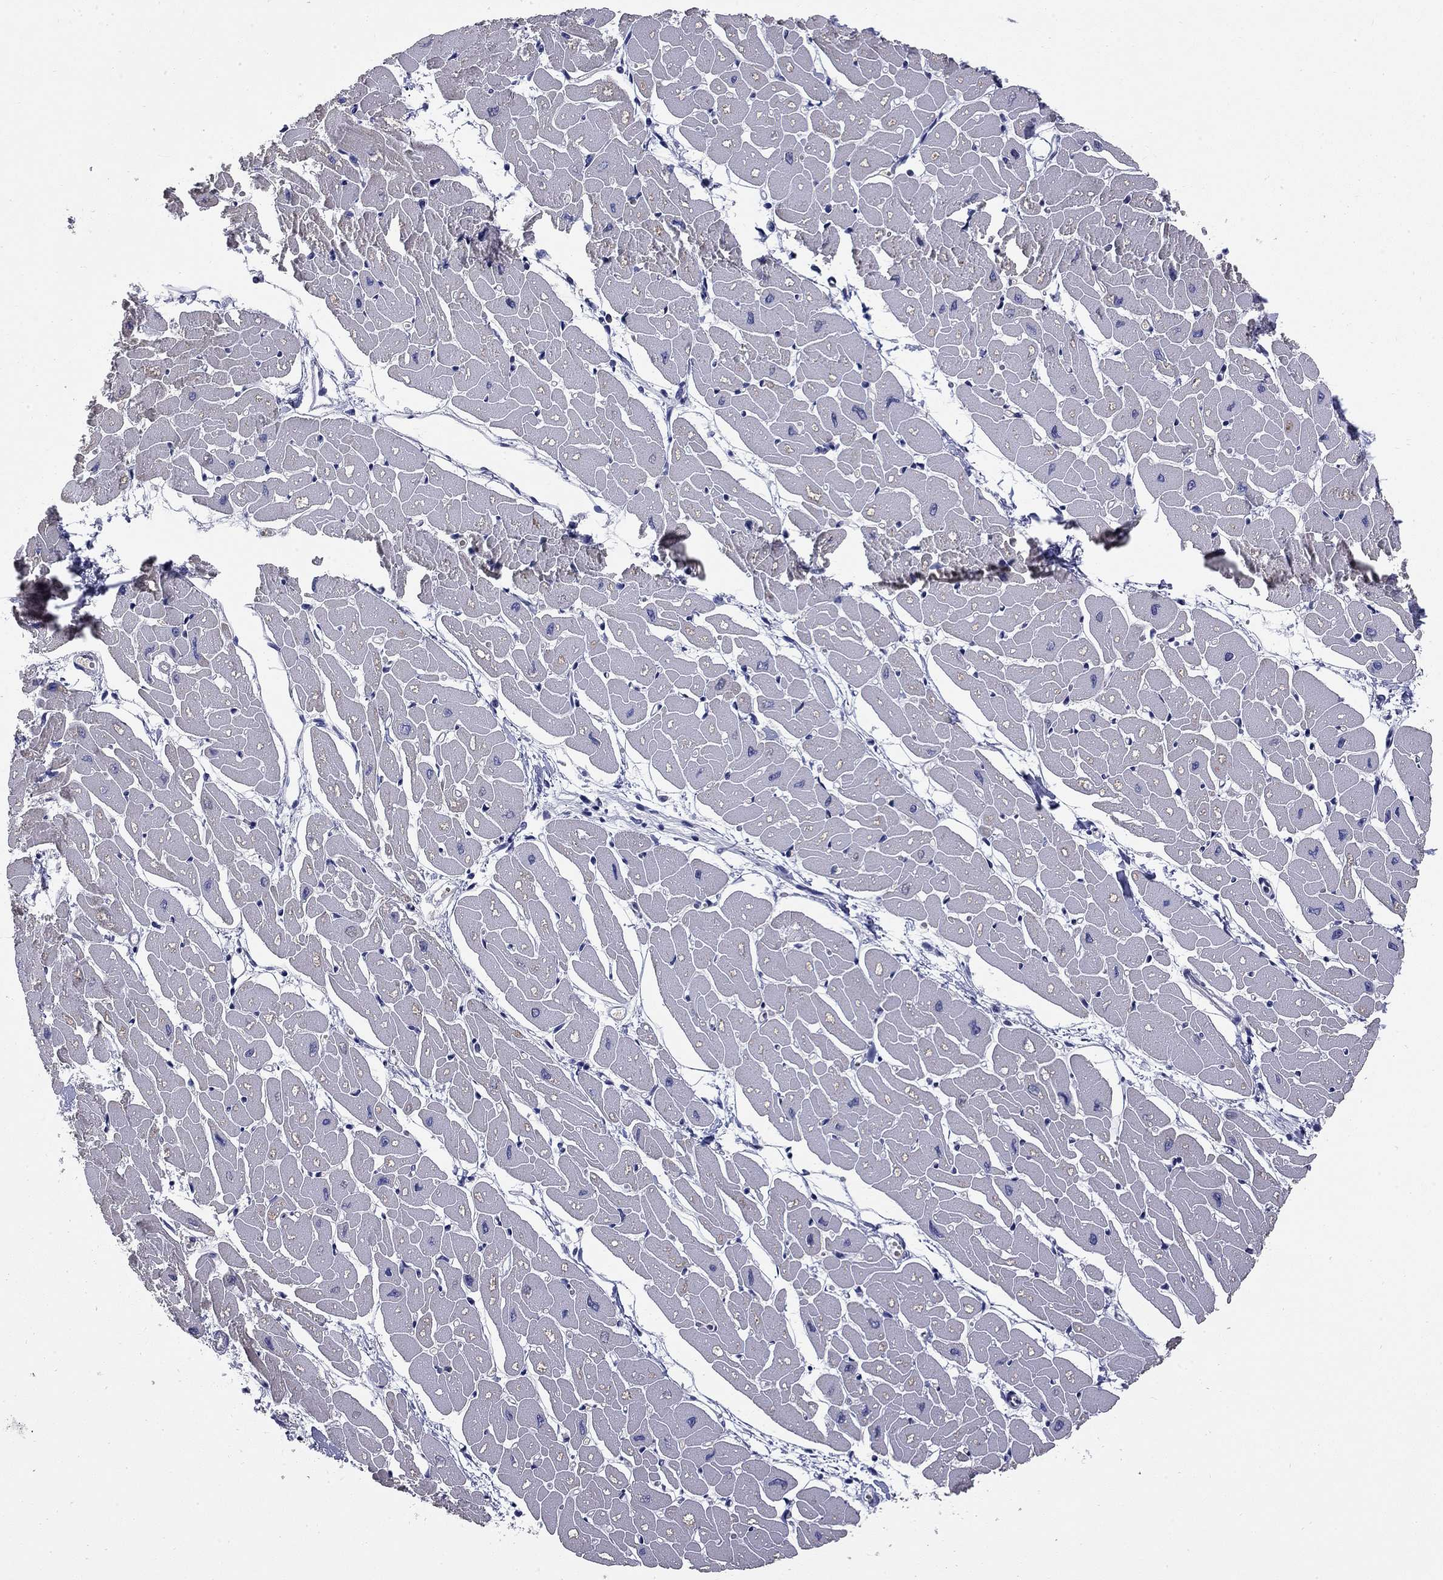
{"staining": {"intensity": "negative", "quantity": "none", "location": "none"}, "tissue": "heart muscle", "cell_type": "Cardiomyocytes", "image_type": "normal", "snomed": [{"axis": "morphology", "description": "Normal tissue, NOS"}, {"axis": "topography", "description": "Heart"}], "caption": "DAB immunohistochemical staining of benign heart muscle exhibits no significant expression in cardiomyocytes. (Brightfield microscopy of DAB immunohistochemistry at high magnification).", "gene": "HTR4", "patient": {"sex": "male", "age": 57}}